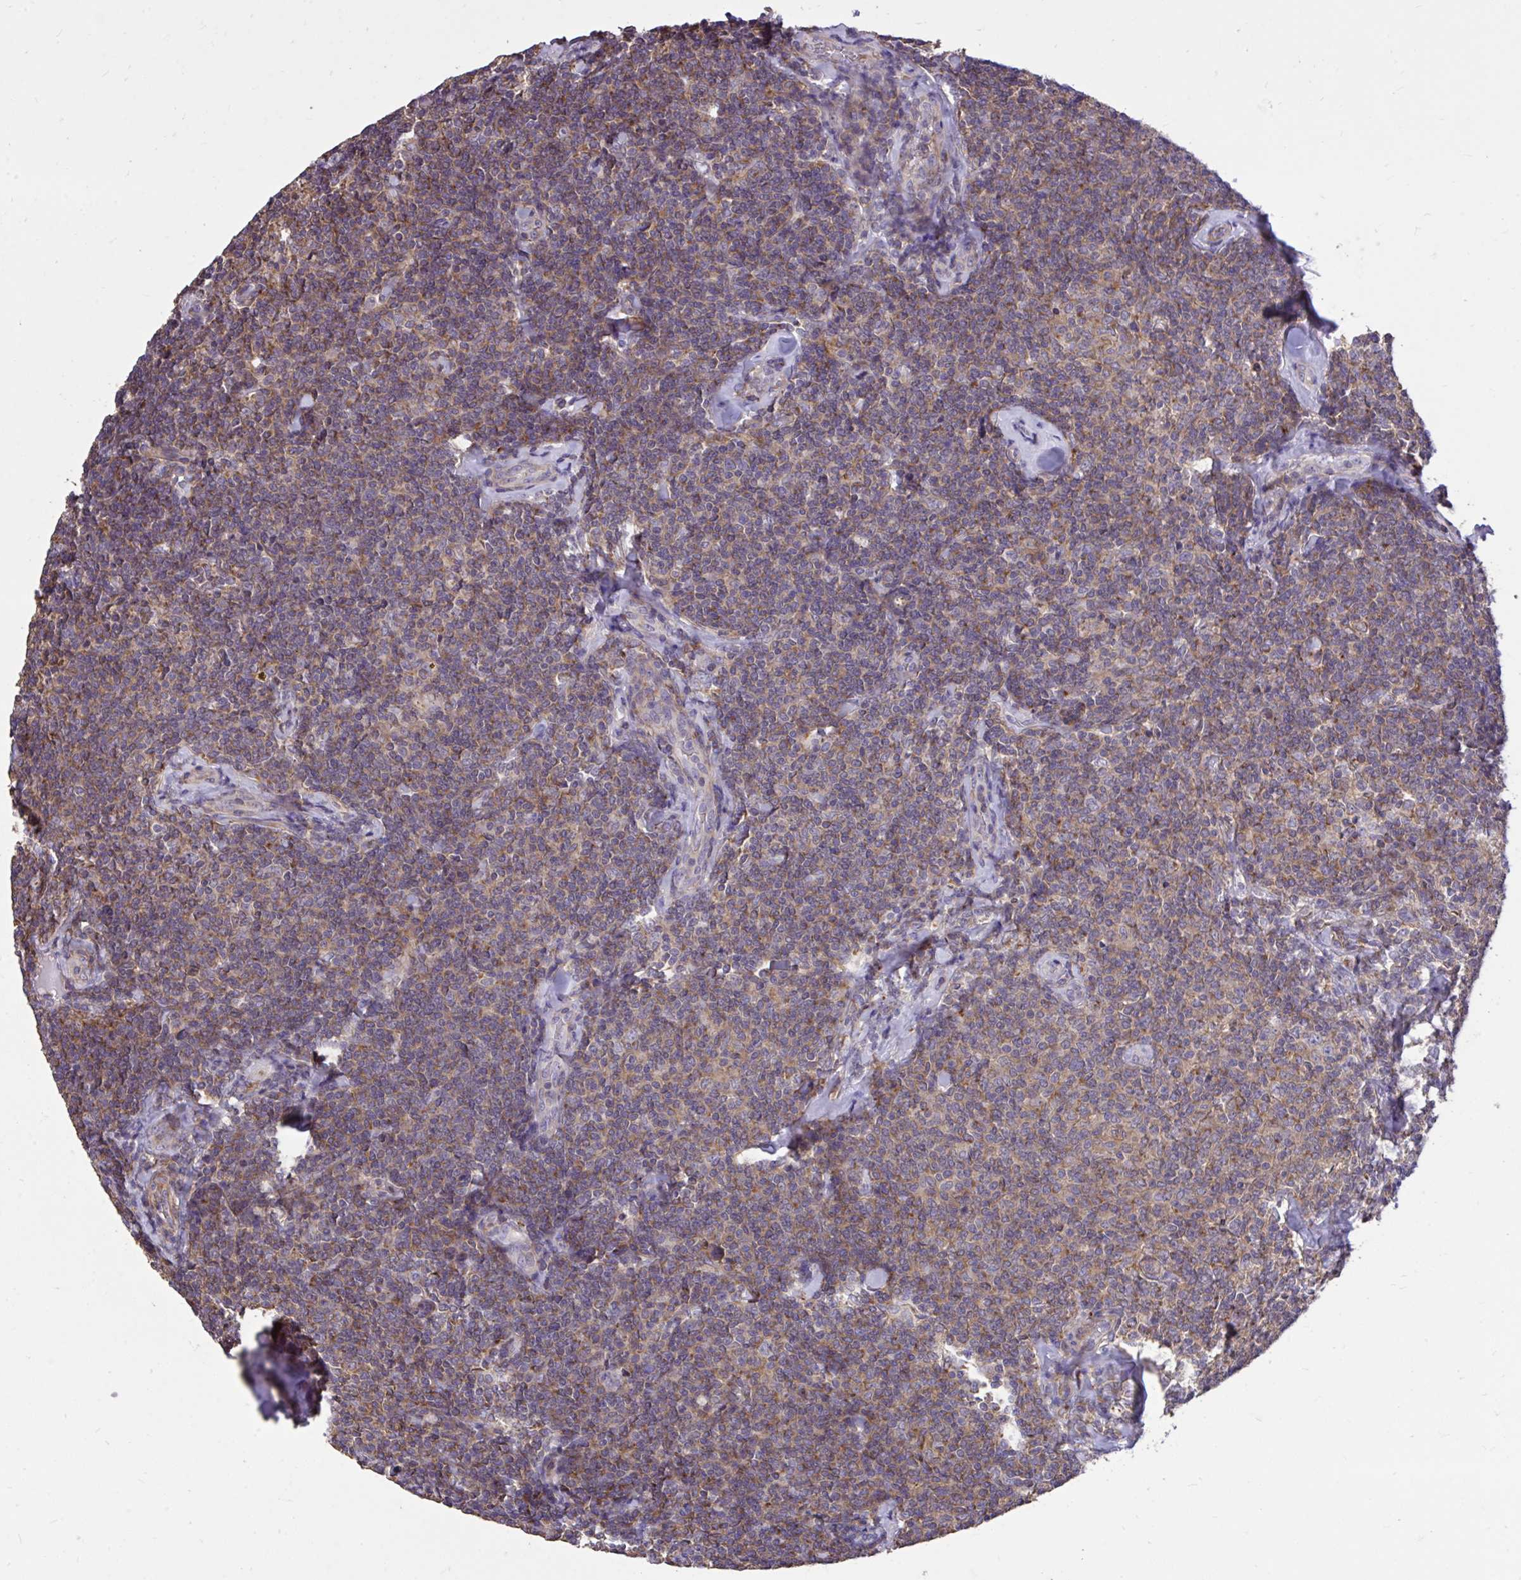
{"staining": {"intensity": "moderate", "quantity": "25%-75%", "location": "cytoplasmic/membranous"}, "tissue": "lymphoma", "cell_type": "Tumor cells", "image_type": "cancer", "snomed": [{"axis": "morphology", "description": "Malignant lymphoma, non-Hodgkin's type, Low grade"}, {"axis": "topography", "description": "Lymph node"}], "caption": "High-power microscopy captured an IHC micrograph of low-grade malignant lymphoma, non-Hodgkin's type, revealing moderate cytoplasmic/membranous expression in about 25%-75% of tumor cells. (DAB = brown stain, brightfield microscopy at high magnification).", "gene": "IGFL2", "patient": {"sex": "female", "age": 56}}